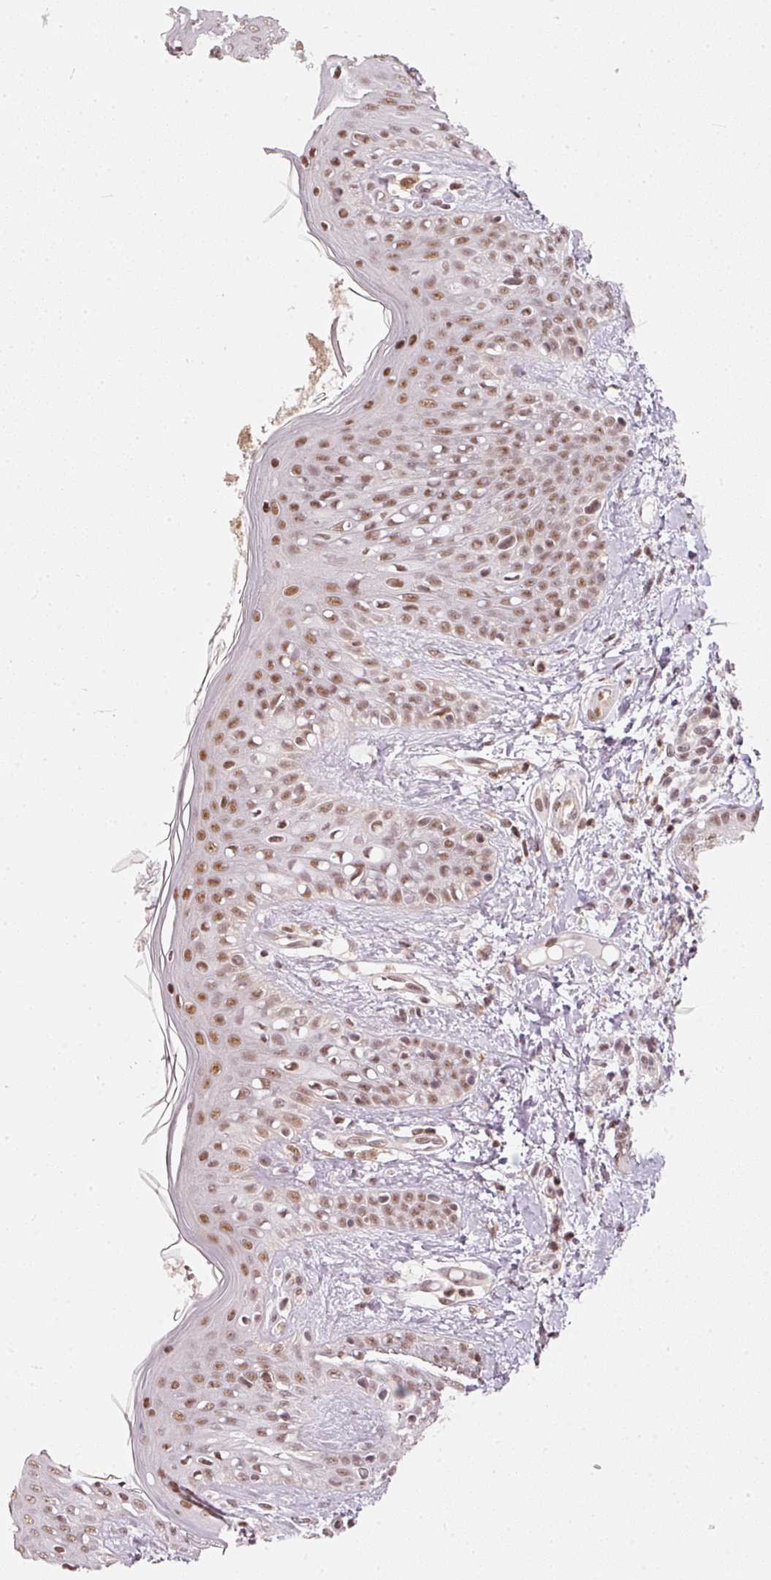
{"staining": {"intensity": "moderate", "quantity": ">75%", "location": "nuclear"}, "tissue": "skin", "cell_type": "Fibroblasts", "image_type": "normal", "snomed": [{"axis": "morphology", "description": "Normal tissue, NOS"}, {"axis": "topography", "description": "Skin"}], "caption": "High-magnification brightfield microscopy of unremarkable skin stained with DAB (3,3'-diaminobenzidine) (brown) and counterstained with hematoxylin (blue). fibroblasts exhibit moderate nuclear staining is identified in about>75% of cells. (brown staining indicates protein expression, while blue staining denotes nuclei).", "gene": "THOC6", "patient": {"sex": "male", "age": 16}}